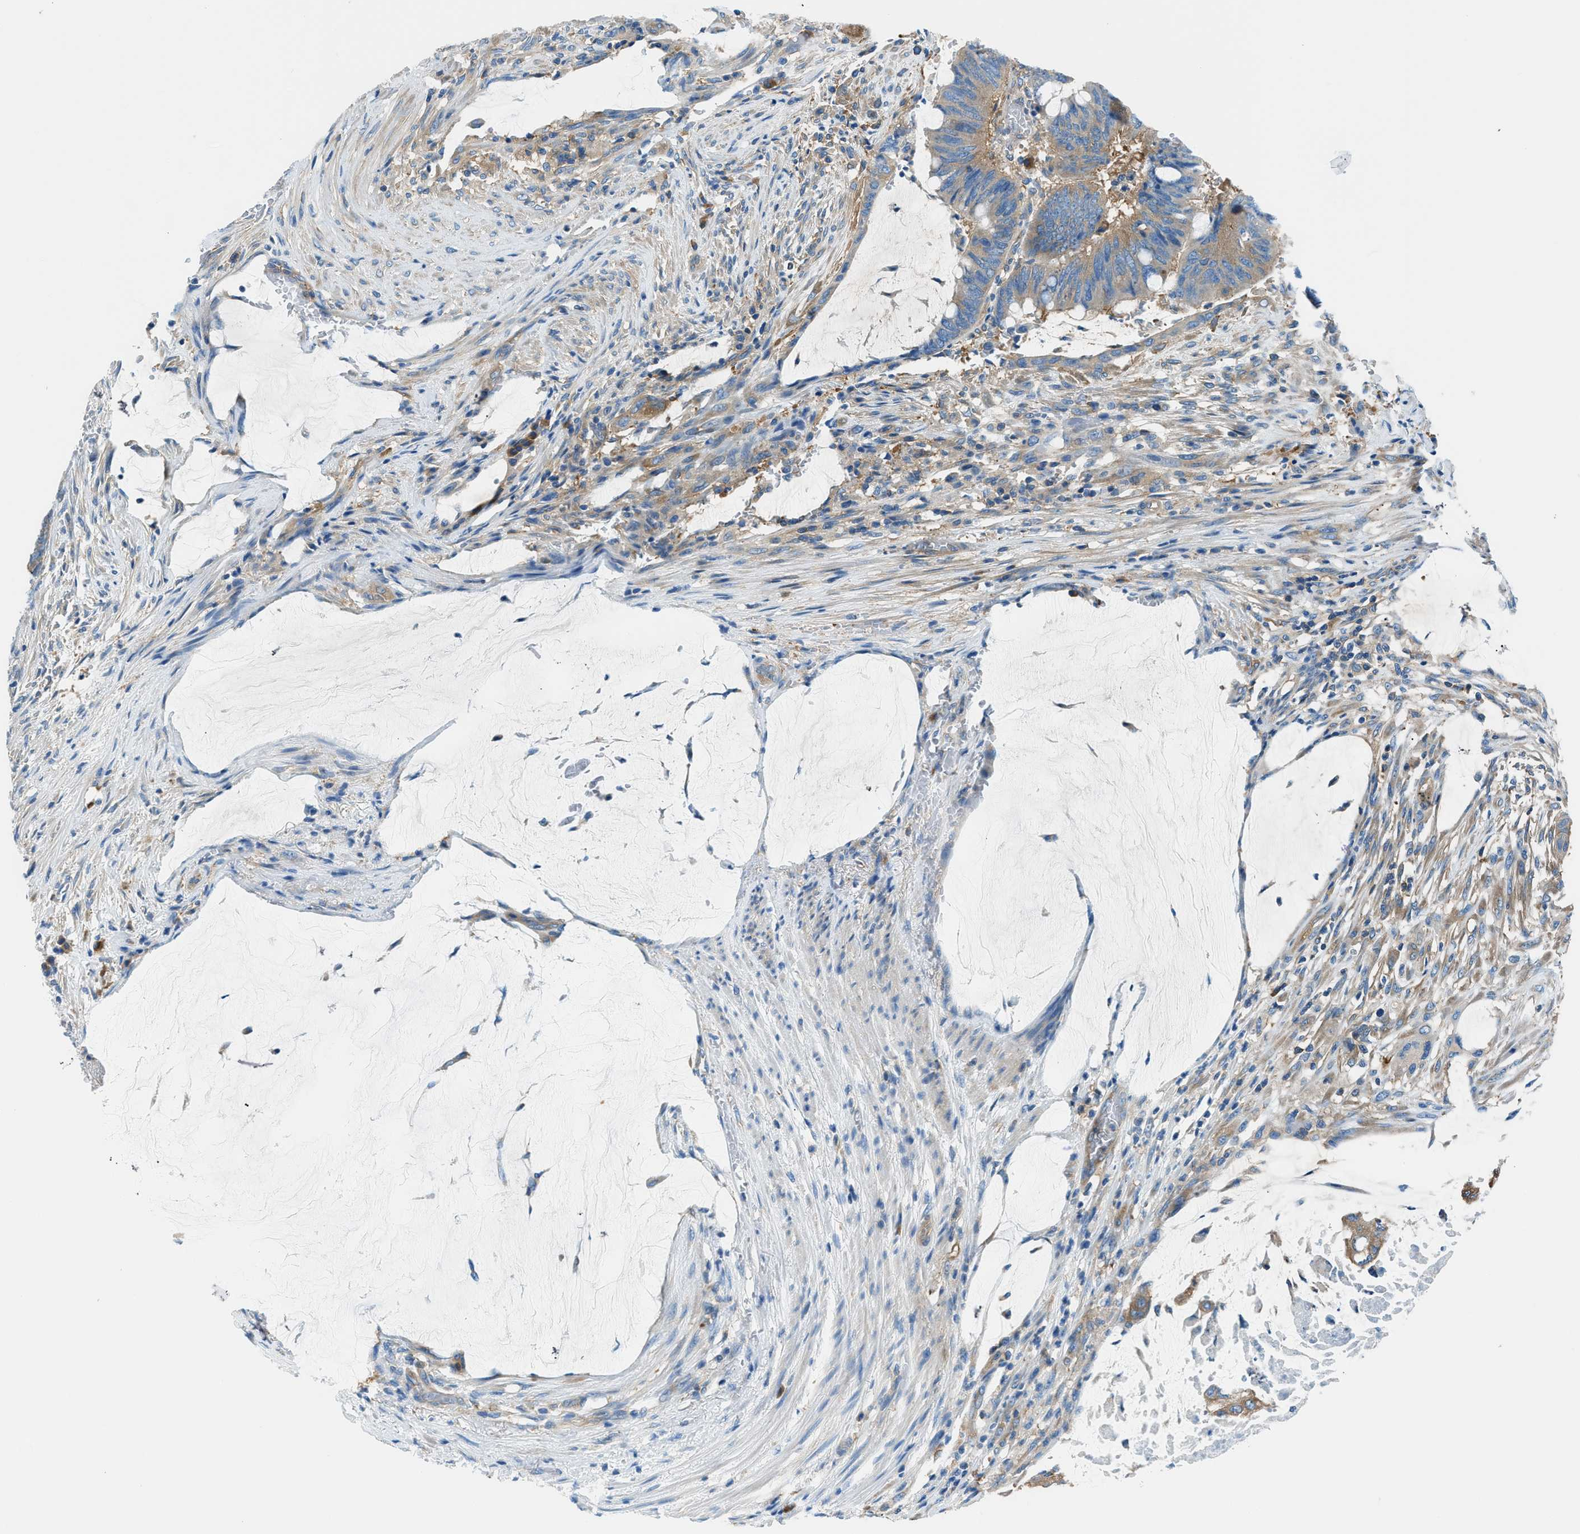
{"staining": {"intensity": "moderate", "quantity": ">75%", "location": "cytoplasmic/membranous"}, "tissue": "colorectal cancer", "cell_type": "Tumor cells", "image_type": "cancer", "snomed": [{"axis": "morphology", "description": "Normal tissue, NOS"}, {"axis": "morphology", "description": "Adenocarcinoma, NOS"}, {"axis": "topography", "description": "Rectum"}], "caption": "The immunohistochemical stain shows moderate cytoplasmic/membranous expression in tumor cells of adenocarcinoma (colorectal) tissue. (Stains: DAB in brown, nuclei in blue, Microscopy: brightfield microscopy at high magnification).", "gene": "SARS1", "patient": {"sex": "male", "age": 92}}